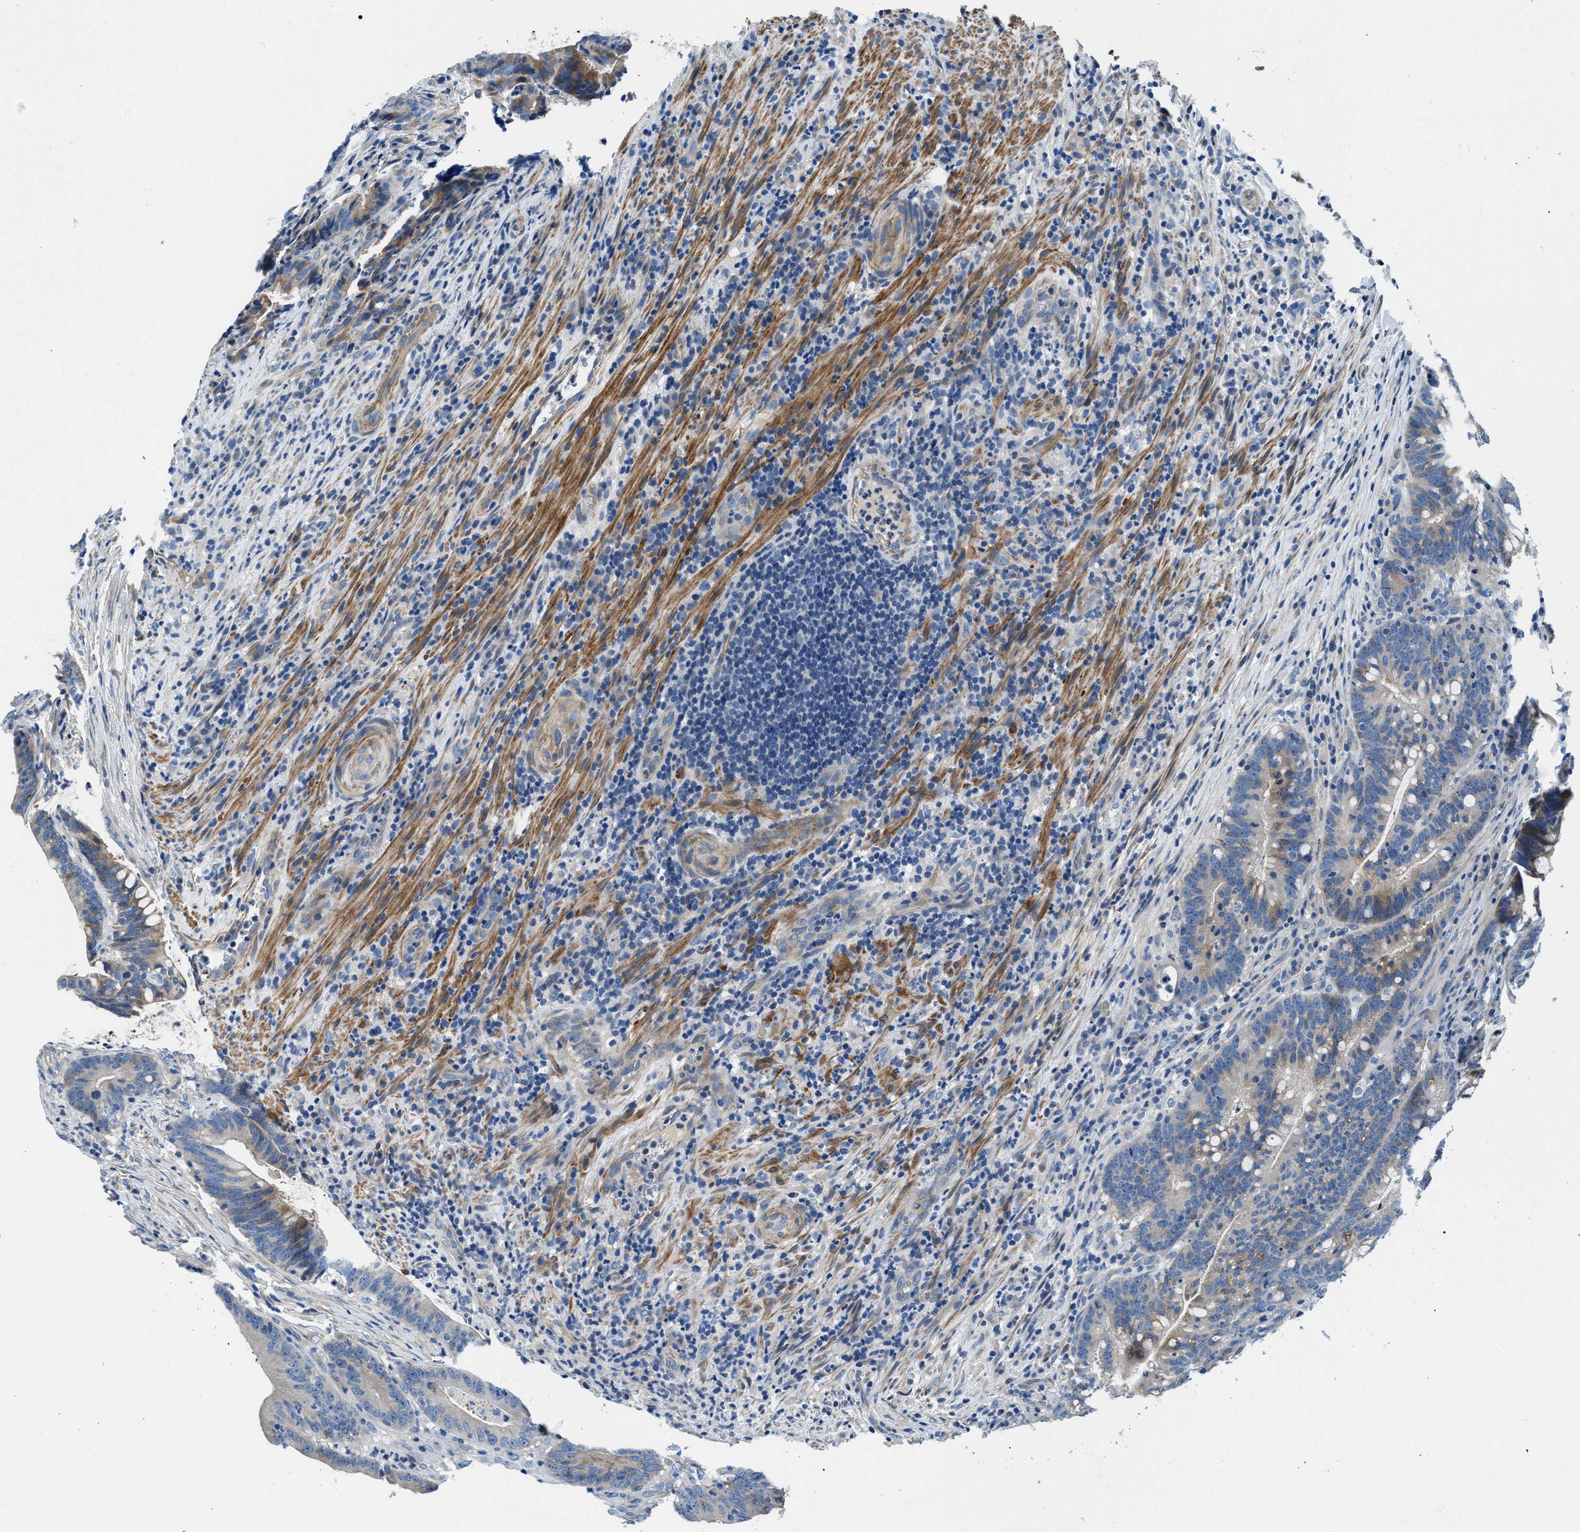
{"staining": {"intensity": "weak", "quantity": "<25%", "location": "cytoplasmic/membranous"}, "tissue": "colorectal cancer", "cell_type": "Tumor cells", "image_type": "cancer", "snomed": [{"axis": "morphology", "description": "Adenocarcinoma, NOS"}, {"axis": "topography", "description": "Colon"}], "caption": "Immunohistochemistry (IHC) photomicrograph of colorectal cancer (adenocarcinoma) stained for a protein (brown), which demonstrates no staining in tumor cells.", "gene": "CDRT4", "patient": {"sex": "female", "age": 66}}